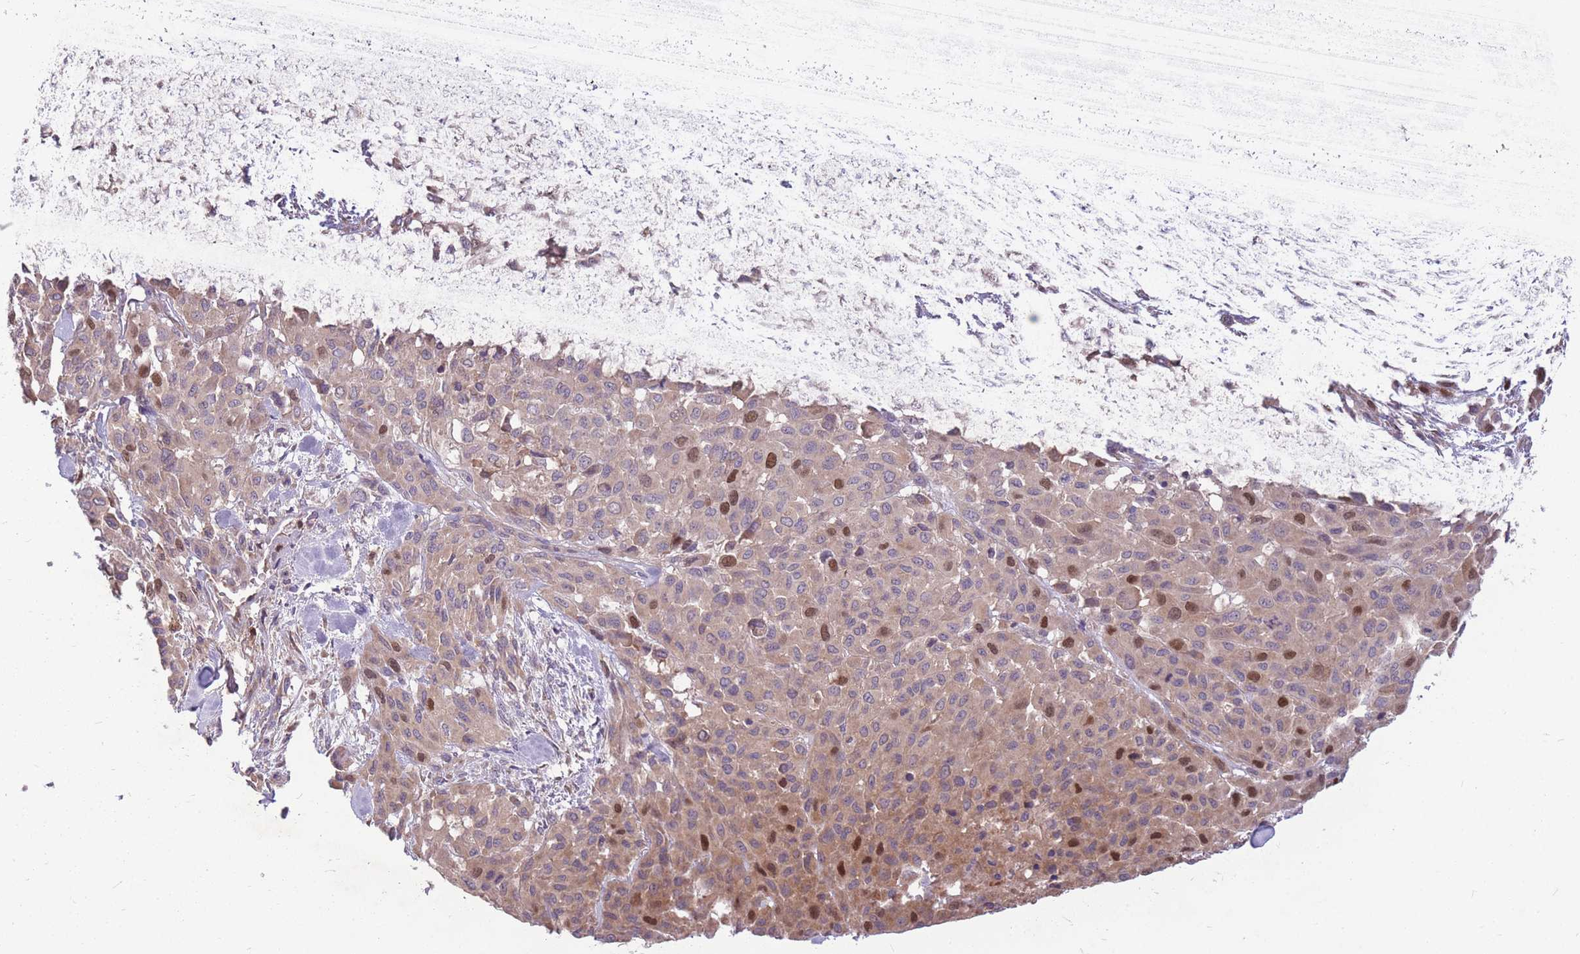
{"staining": {"intensity": "strong", "quantity": "<25%", "location": "cytoplasmic/membranous,nuclear"}, "tissue": "melanoma", "cell_type": "Tumor cells", "image_type": "cancer", "snomed": [{"axis": "morphology", "description": "Malignant melanoma, Metastatic site"}, {"axis": "topography", "description": "Skin"}], "caption": "The immunohistochemical stain labels strong cytoplasmic/membranous and nuclear expression in tumor cells of melanoma tissue. (IHC, brightfield microscopy, high magnification).", "gene": "GMNN", "patient": {"sex": "female", "age": 81}}